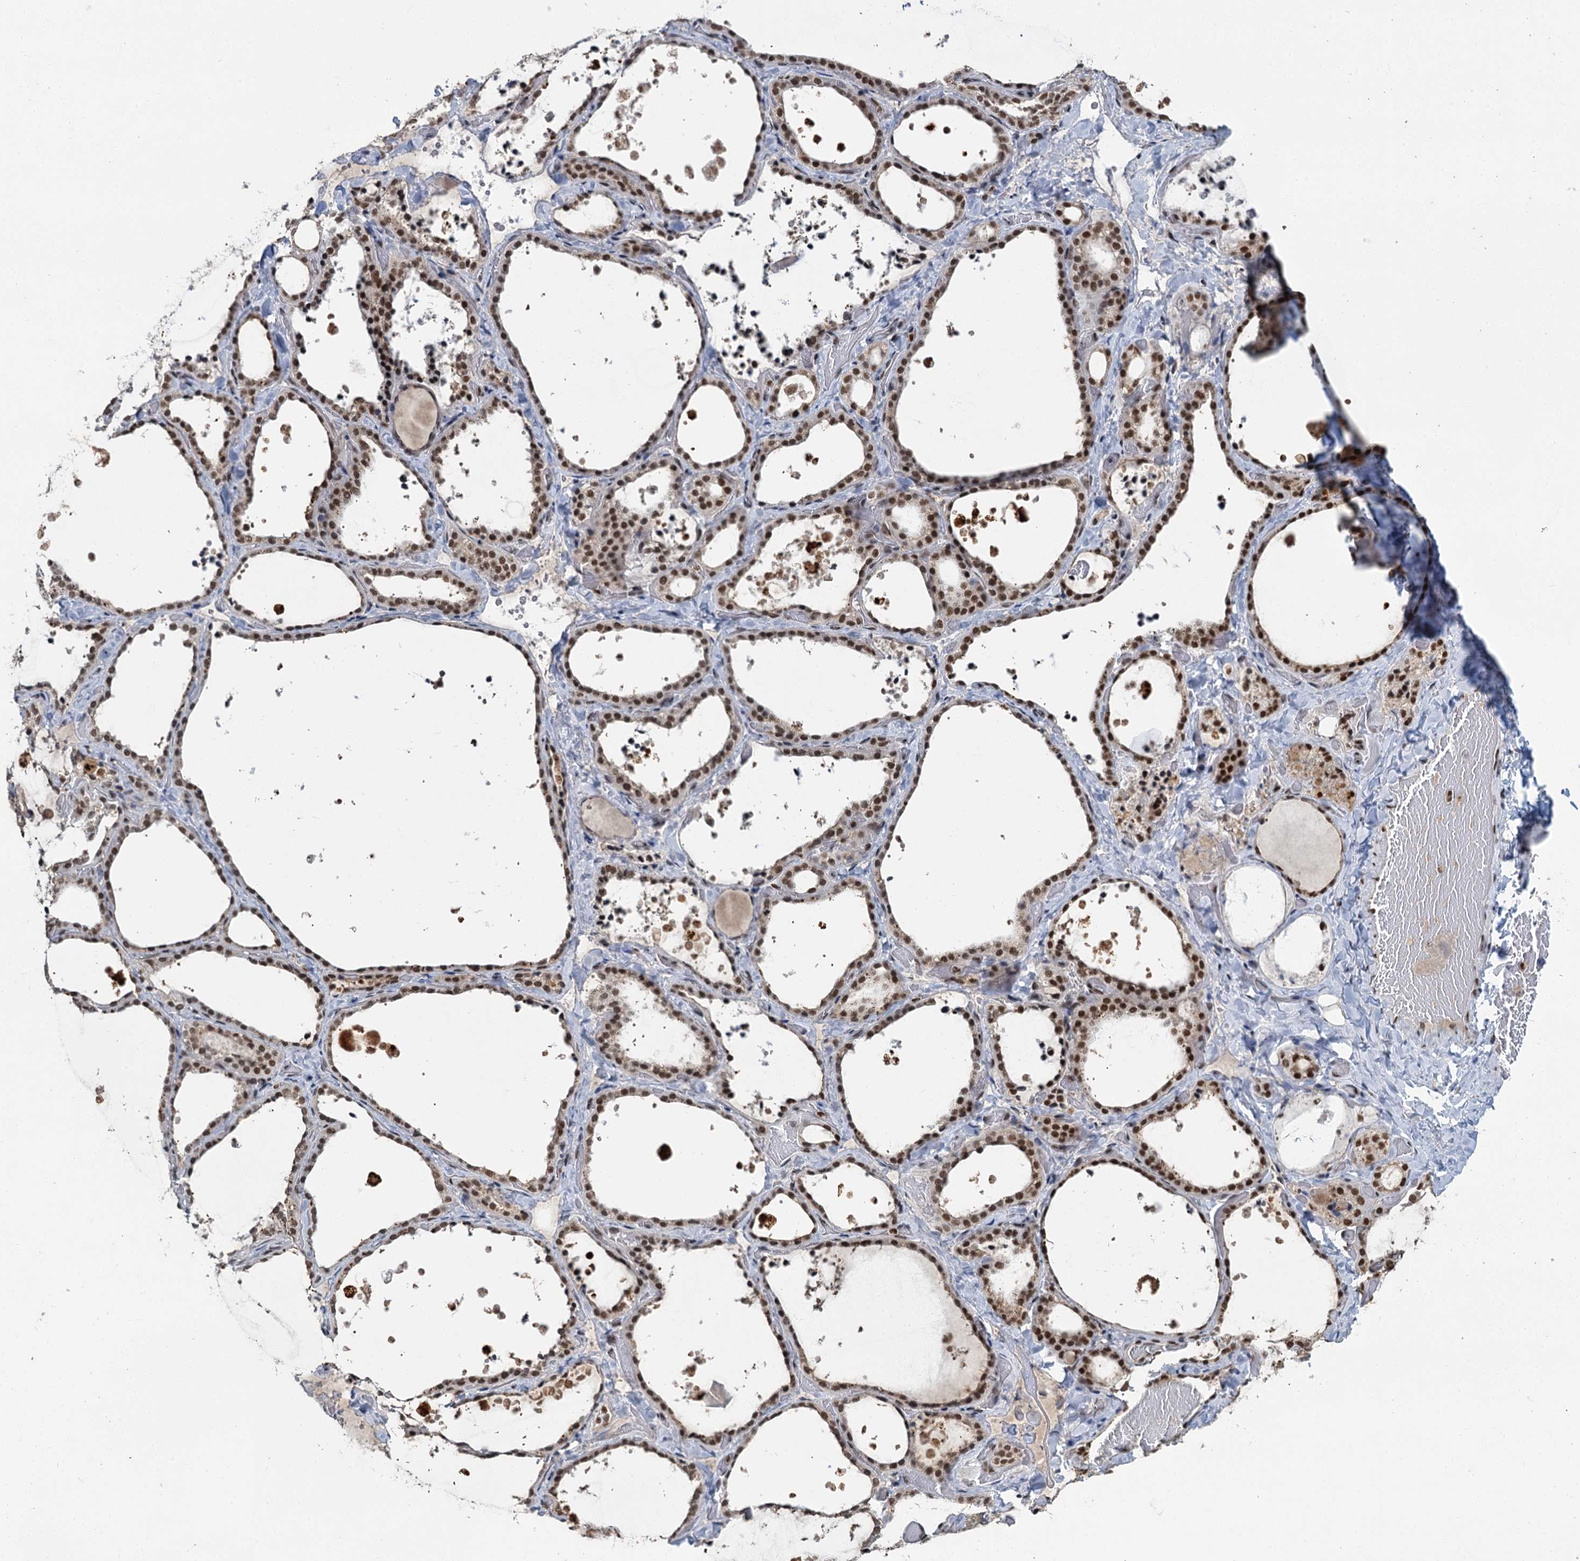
{"staining": {"intensity": "moderate", "quantity": ">75%", "location": "nuclear"}, "tissue": "thyroid gland", "cell_type": "Glandular cells", "image_type": "normal", "snomed": [{"axis": "morphology", "description": "Normal tissue, NOS"}, {"axis": "topography", "description": "Thyroid gland"}], "caption": "Human thyroid gland stained for a protein (brown) reveals moderate nuclear positive positivity in about >75% of glandular cells.", "gene": "PPHLN1", "patient": {"sex": "female", "age": 44}}